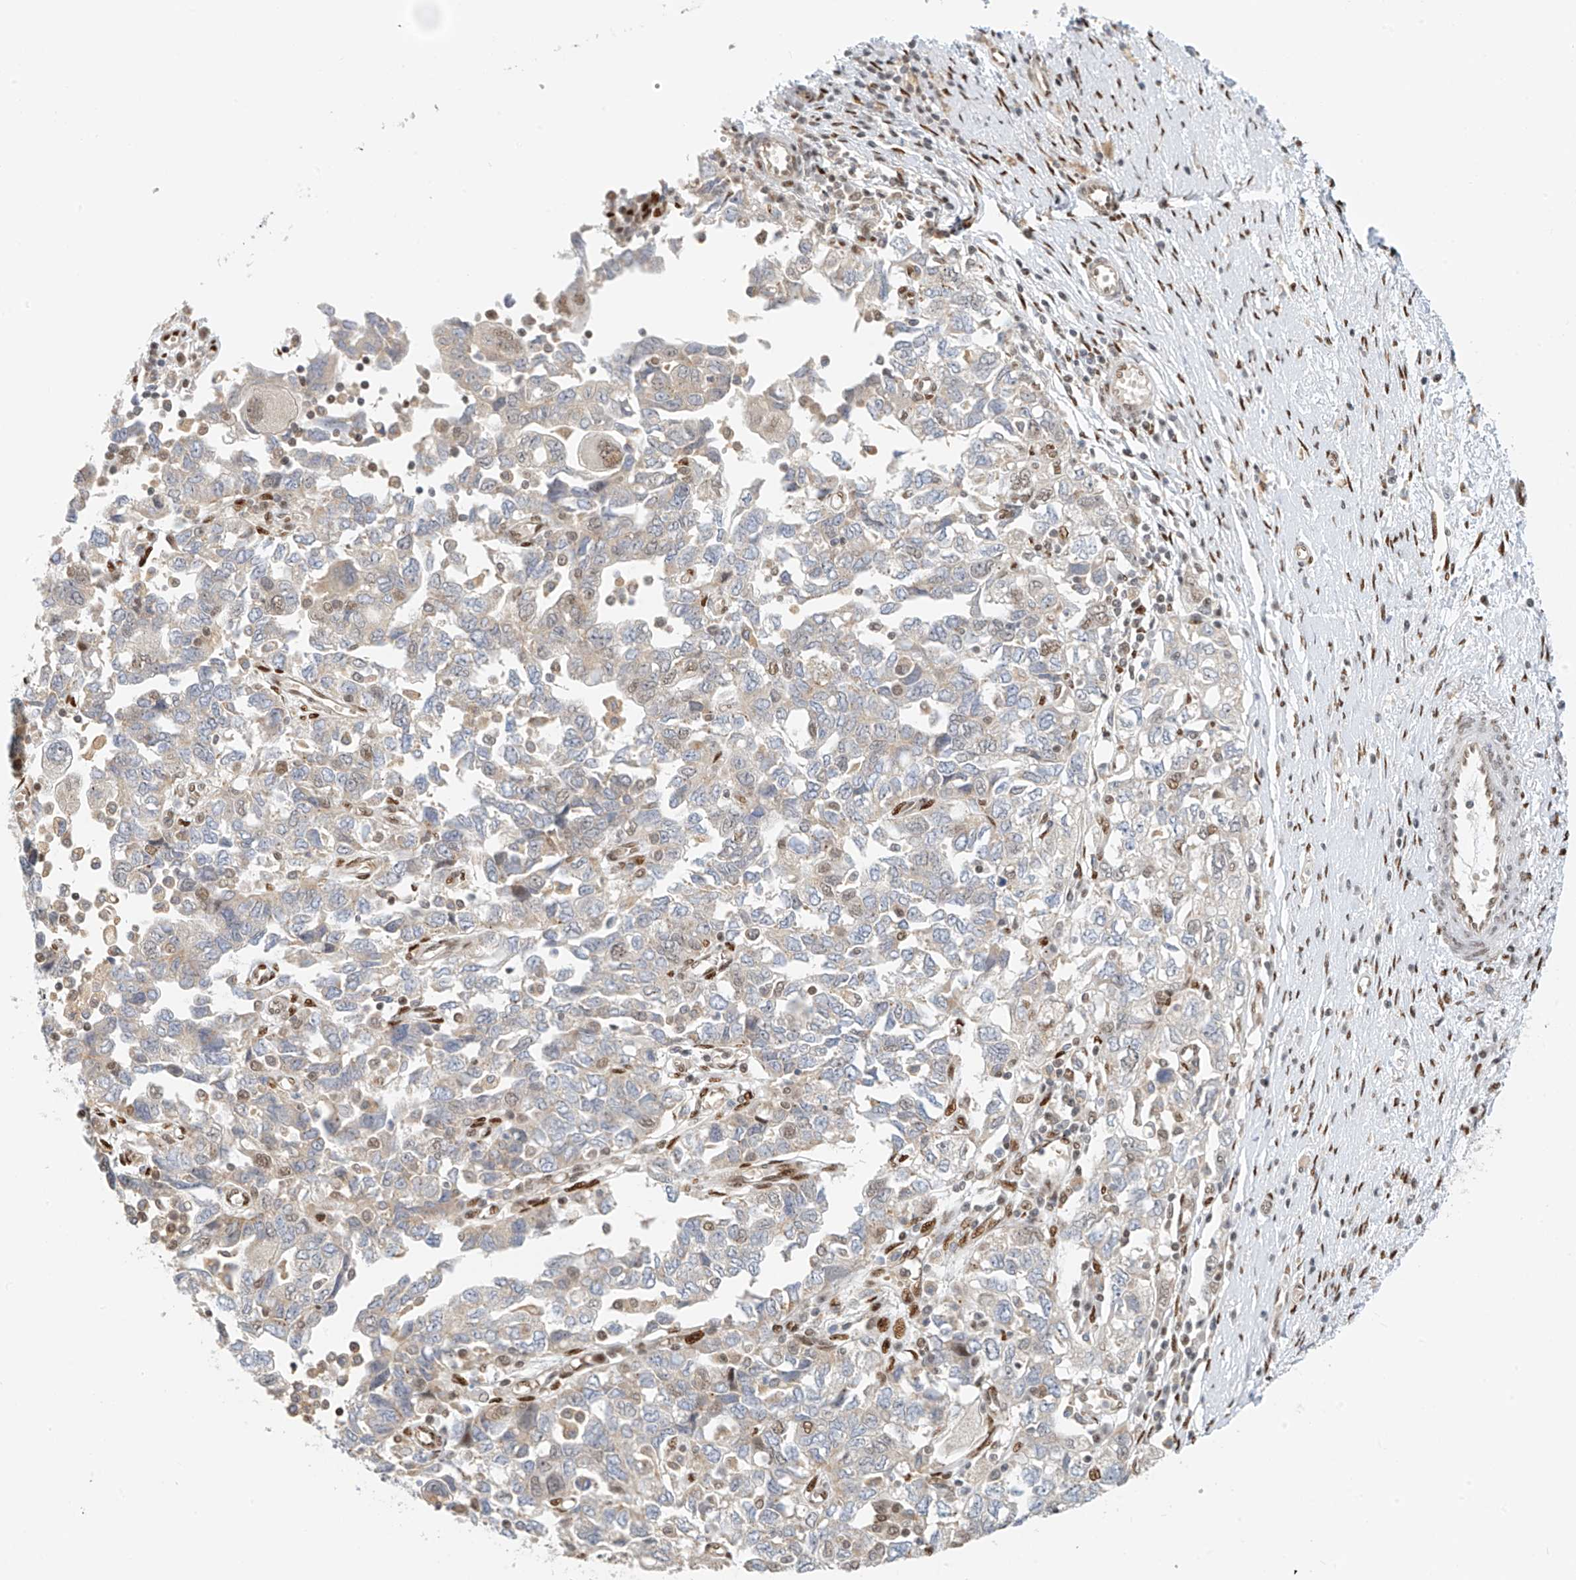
{"staining": {"intensity": "moderate", "quantity": "<25%", "location": "nuclear"}, "tissue": "ovarian cancer", "cell_type": "Tumor cells", "image_type": "cancer", "snomed": [{"axis": "morphology", "description": "Carcinoma, NOS"}, {"axis": "morphology", "description": "Cystadenocarcinoma, serous, NOS"}, {"axis": "topography", "description": "Ovary"}], "caption": "DAB (3,3'-diaminobenzidine) immunohistochemical staining of human ovarian cancer exhibits moderate nuclear protein expression in about <25% of tumor cells.", "gene": "ZNF514", "patient": {"sex": "female", "age": 69}}